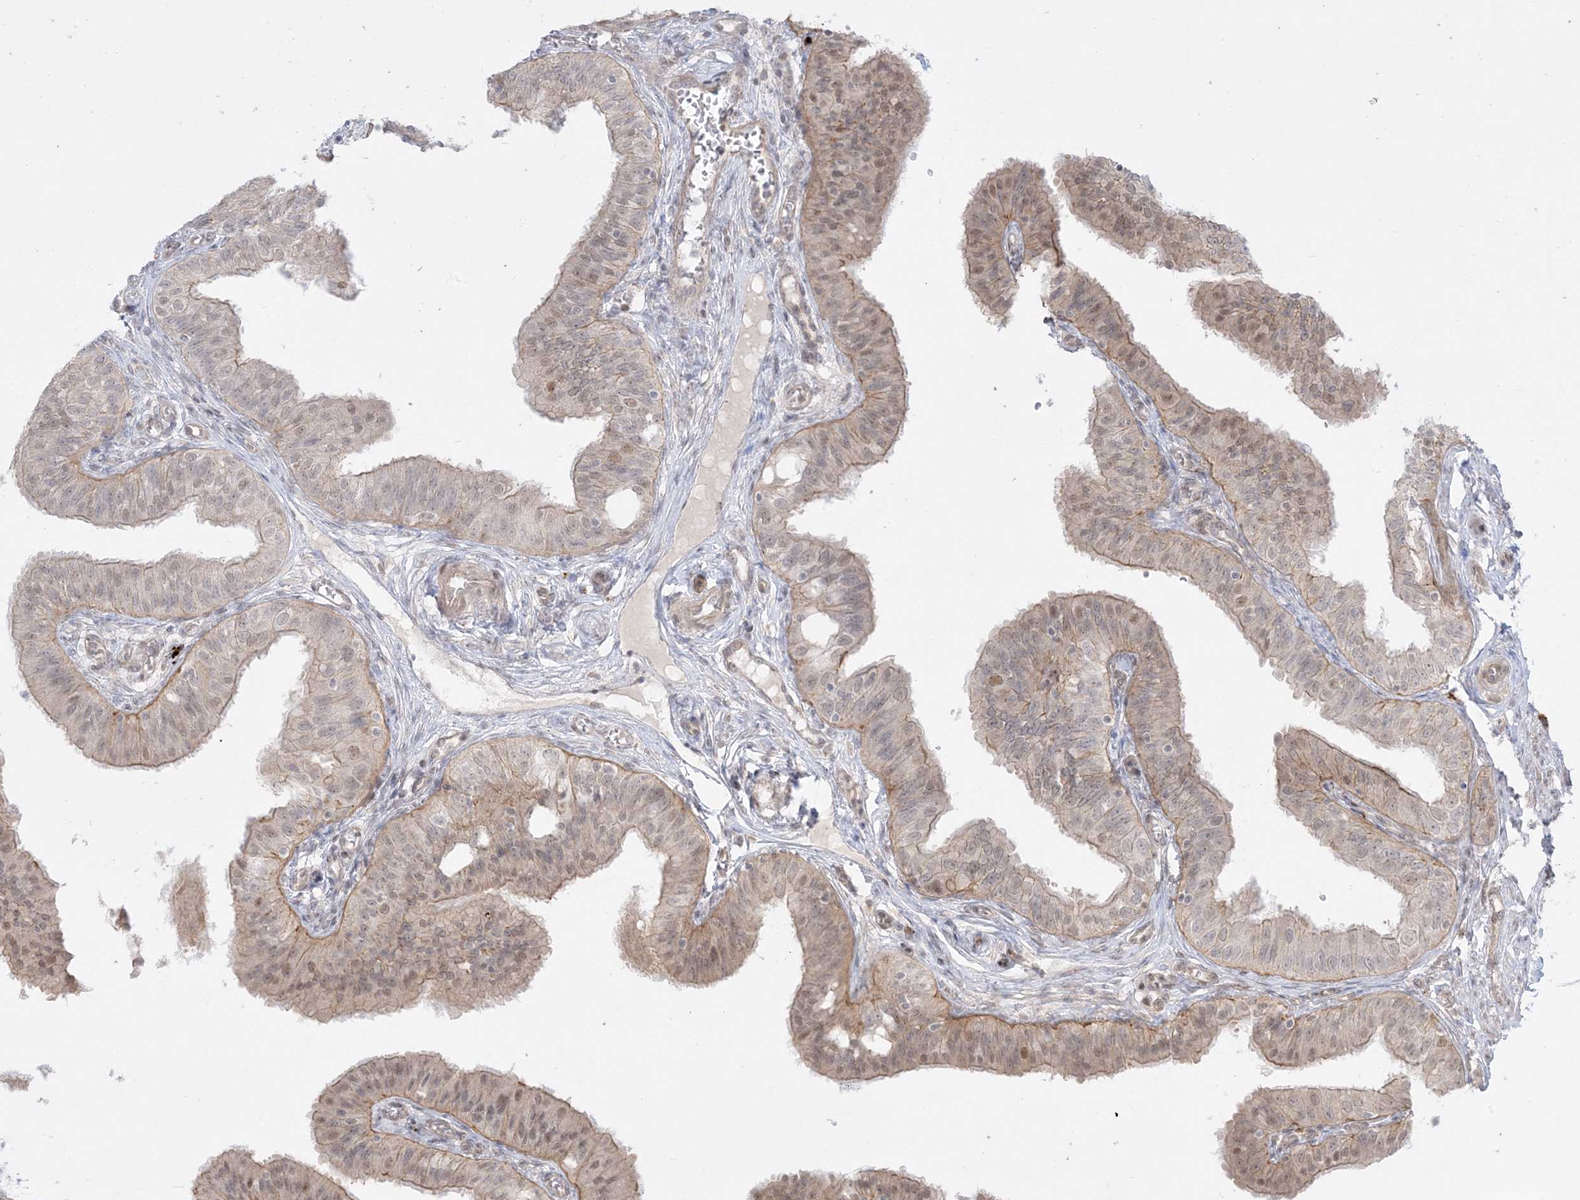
{"staining": {"intensity": "moderate", "quantity": "25%-75%", "location": "cytoplasmic/membranous,nuclear"}, "tissue": "fallopian tube", "cell_type": "Glandular cells", "image_type": "normal", "snomed": [{"axis": "morphology", "description": "Normal tissue, NOS"}, {"axis": "topography", "description": "Fallopian tube"}, {"axis": "topography", "description": "Ovary"}], "caption": "The image shows immunohistochemical staining of normal fallopian tube. There is moderate cytoplasmic/membranous,nuclear positivity is present in approximately 25%-75% of glandular cells. Using DAB (3,3'-diaminobenzidine) (brown) and hematoxylin (blue) stains, captured at high magnification using brightfield microscopy.", "gene": "PTK6", "patient": {"sex": "female", "age": 42}}